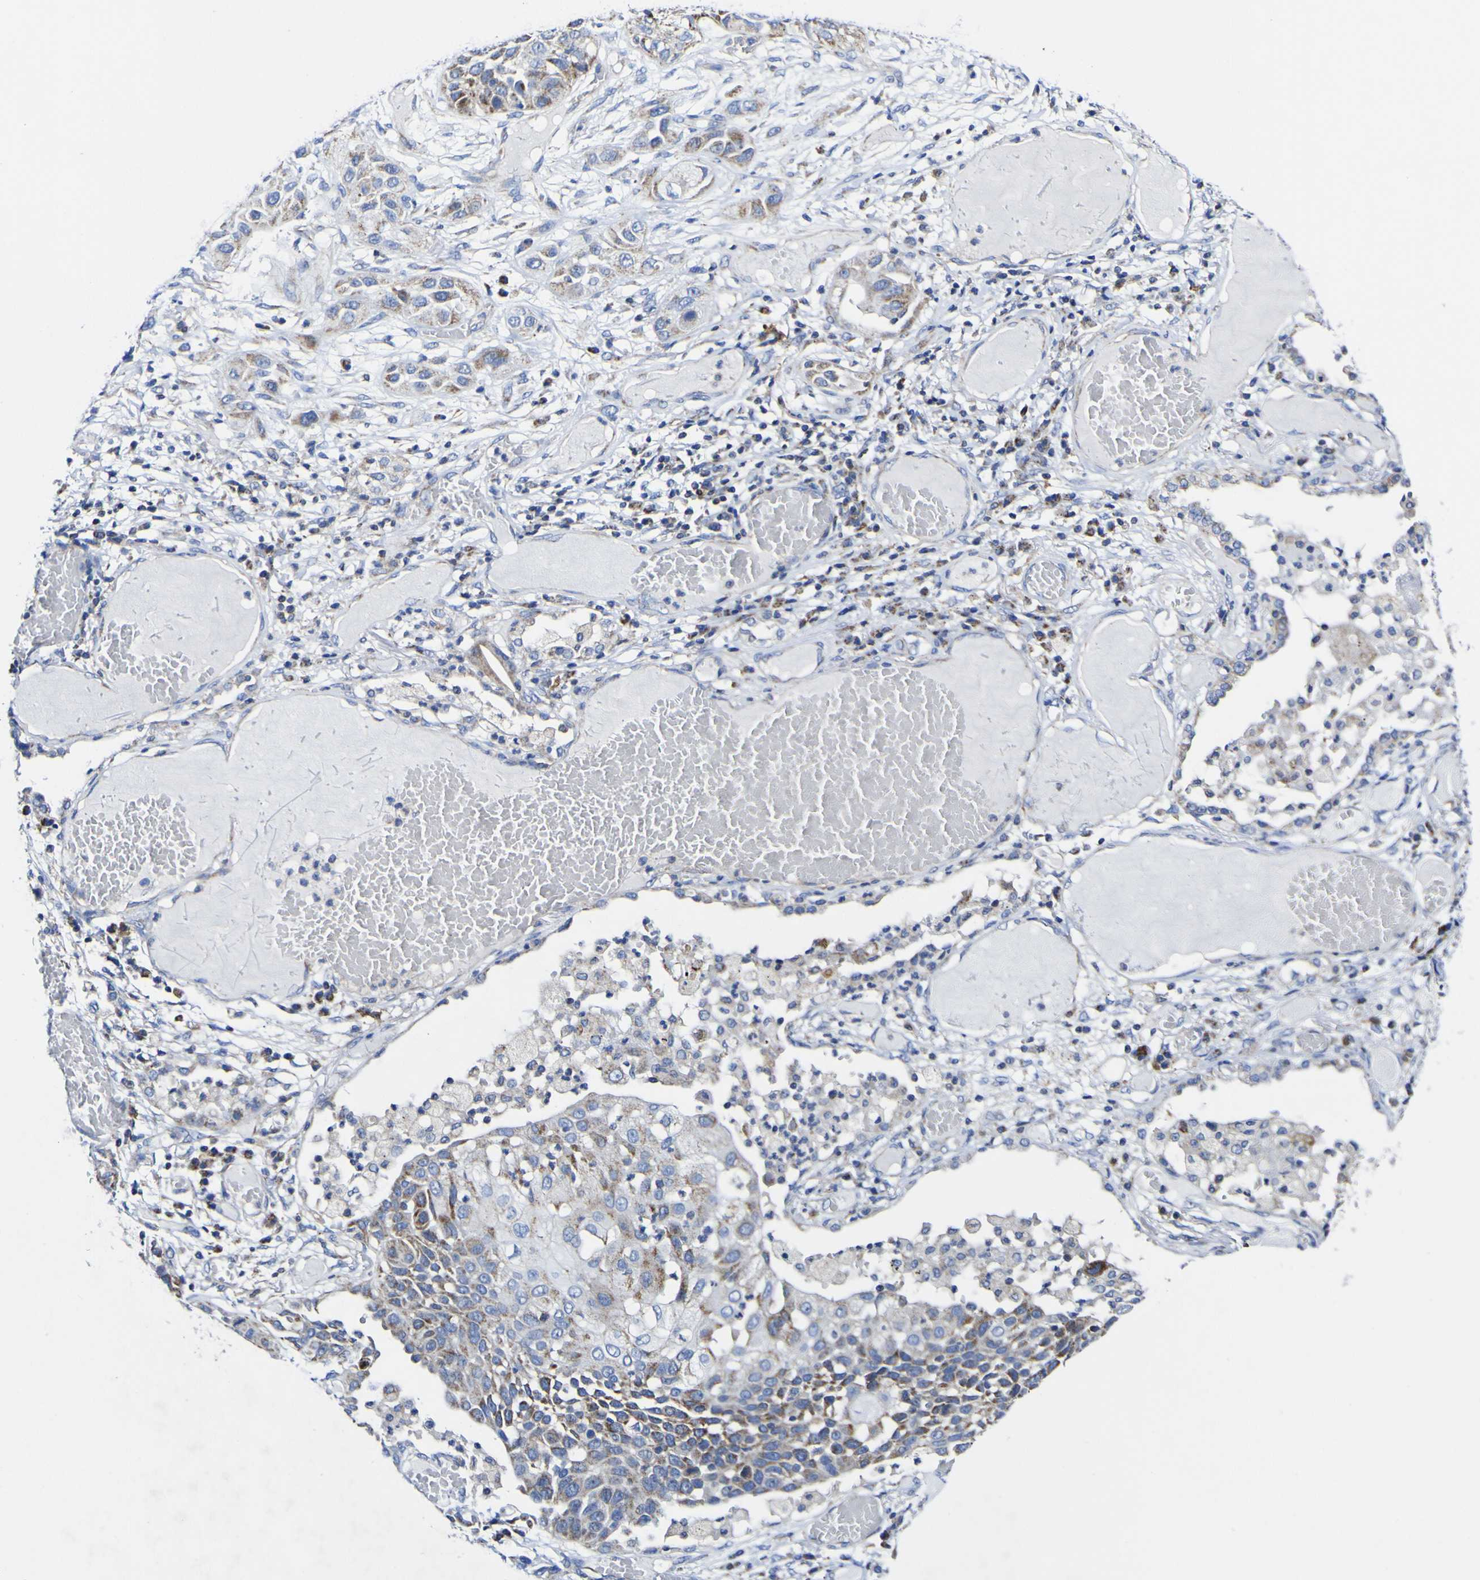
{"staining": {"intensity": "moderate", "quantity": ">75%", "location": "cytoplasmic/membranous"}, "tissue": "lung cancer", "cell_type": "Tumor cells", "image_type": "cancer", "snomed": [{"axis": "morphology", "description": "Squamous cell carcinoma, NOS"}, {"axis": "topography", "description": "Lung"}], "caption": "Protein staining displays moderate cytoplasmic/membranous staining in approximately >75% of tumor cells in lung squamous cell carcinoma.", "gene": "CCDC90B", "patient": {"sex": "male", "age": 71}}